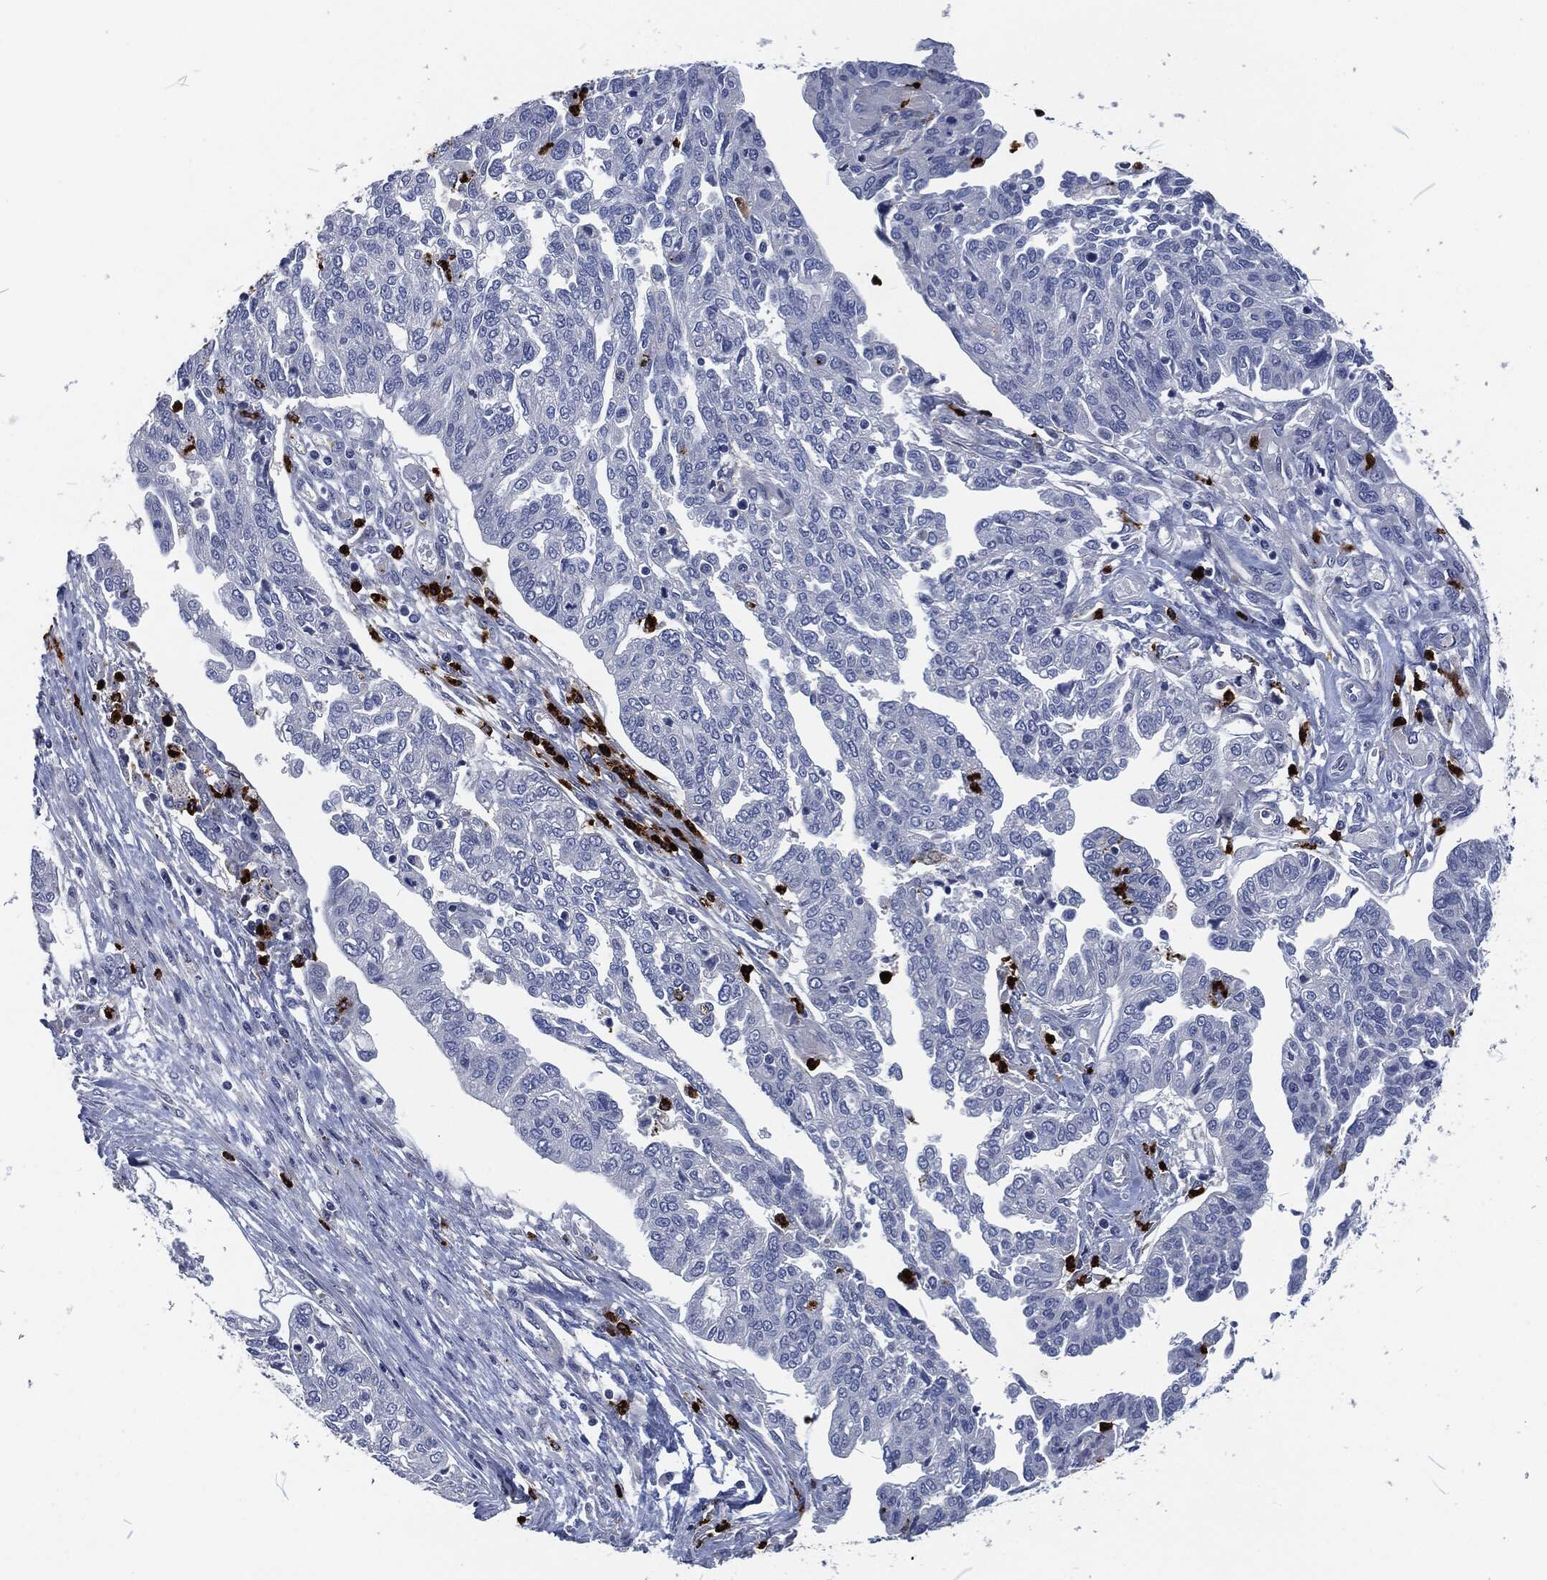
{"staining": {"intensity": "negative", "quantity": "none", "location": "none"}, "tissue": "ovarian cancer", "cell_type": "Tumor cells", "image_type": "cancer", "snomed": [{"axis": "morphology", "description": "Cystadenocarcinoma, serous, NOS"}, {"axis": "topography", "description": "Ovary"}], "caption": "This is an IHC micrograph of ovarian cancer. There is no staining in tumor cells.", "gene": "MPO", "patient": {"sex": "female", "age": 67}}